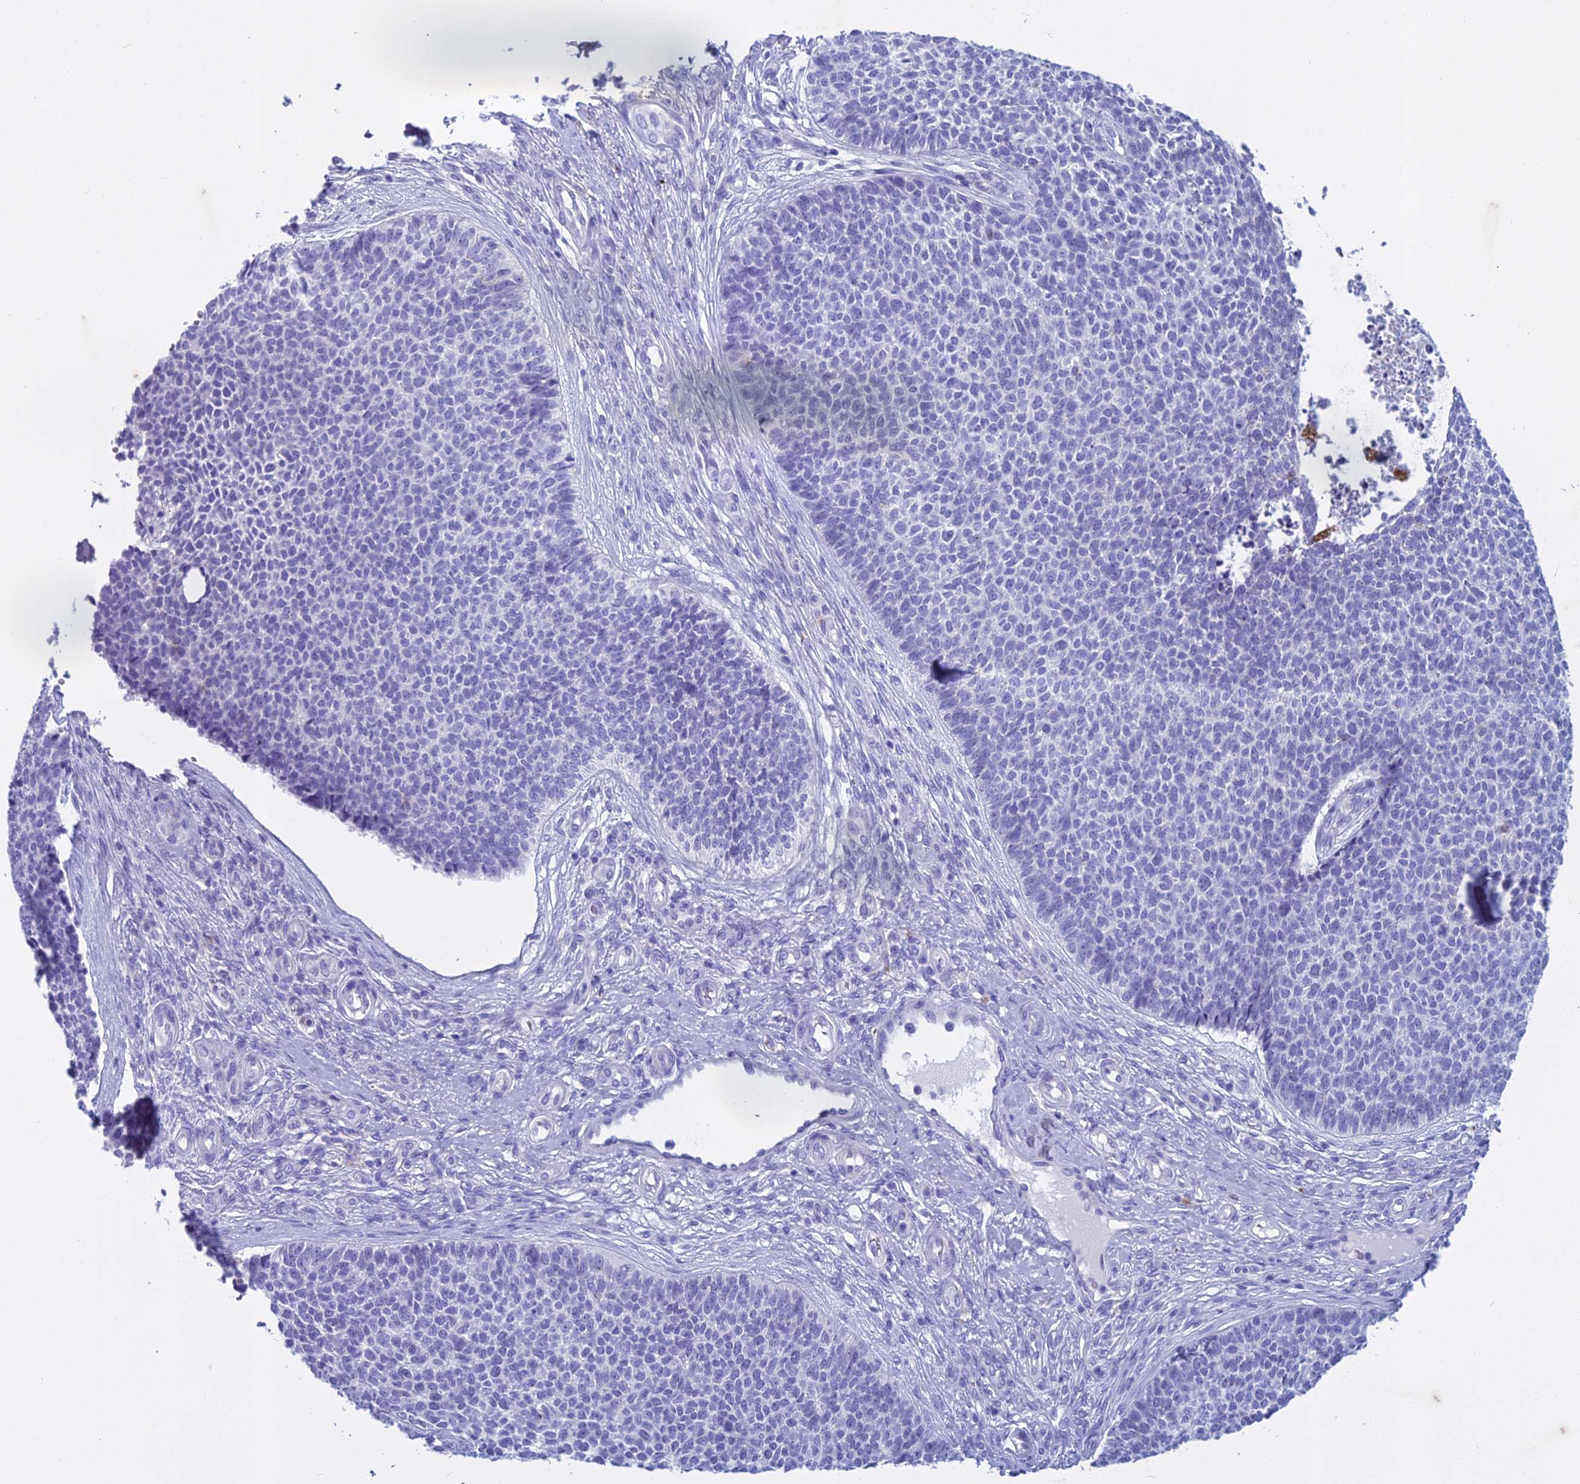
{"staining": {"intensity": "negative", "quantity": "none", "location": "none"}, "tissue": "skin cancer", "cell_type": "Tumor cells", "image_type": "cancer", "snomed": [{"axis": "morphology", "description": "Basal cell carcinoma"}, {"axis": "topography", "description": "Skin"}], "caption": "Immunohistochemical staining of skin basal cell carcinoma displays no significant positivity in tumor cells.", "gene": "HMGB4", "patient": {"sex": "female", "age": 84}}